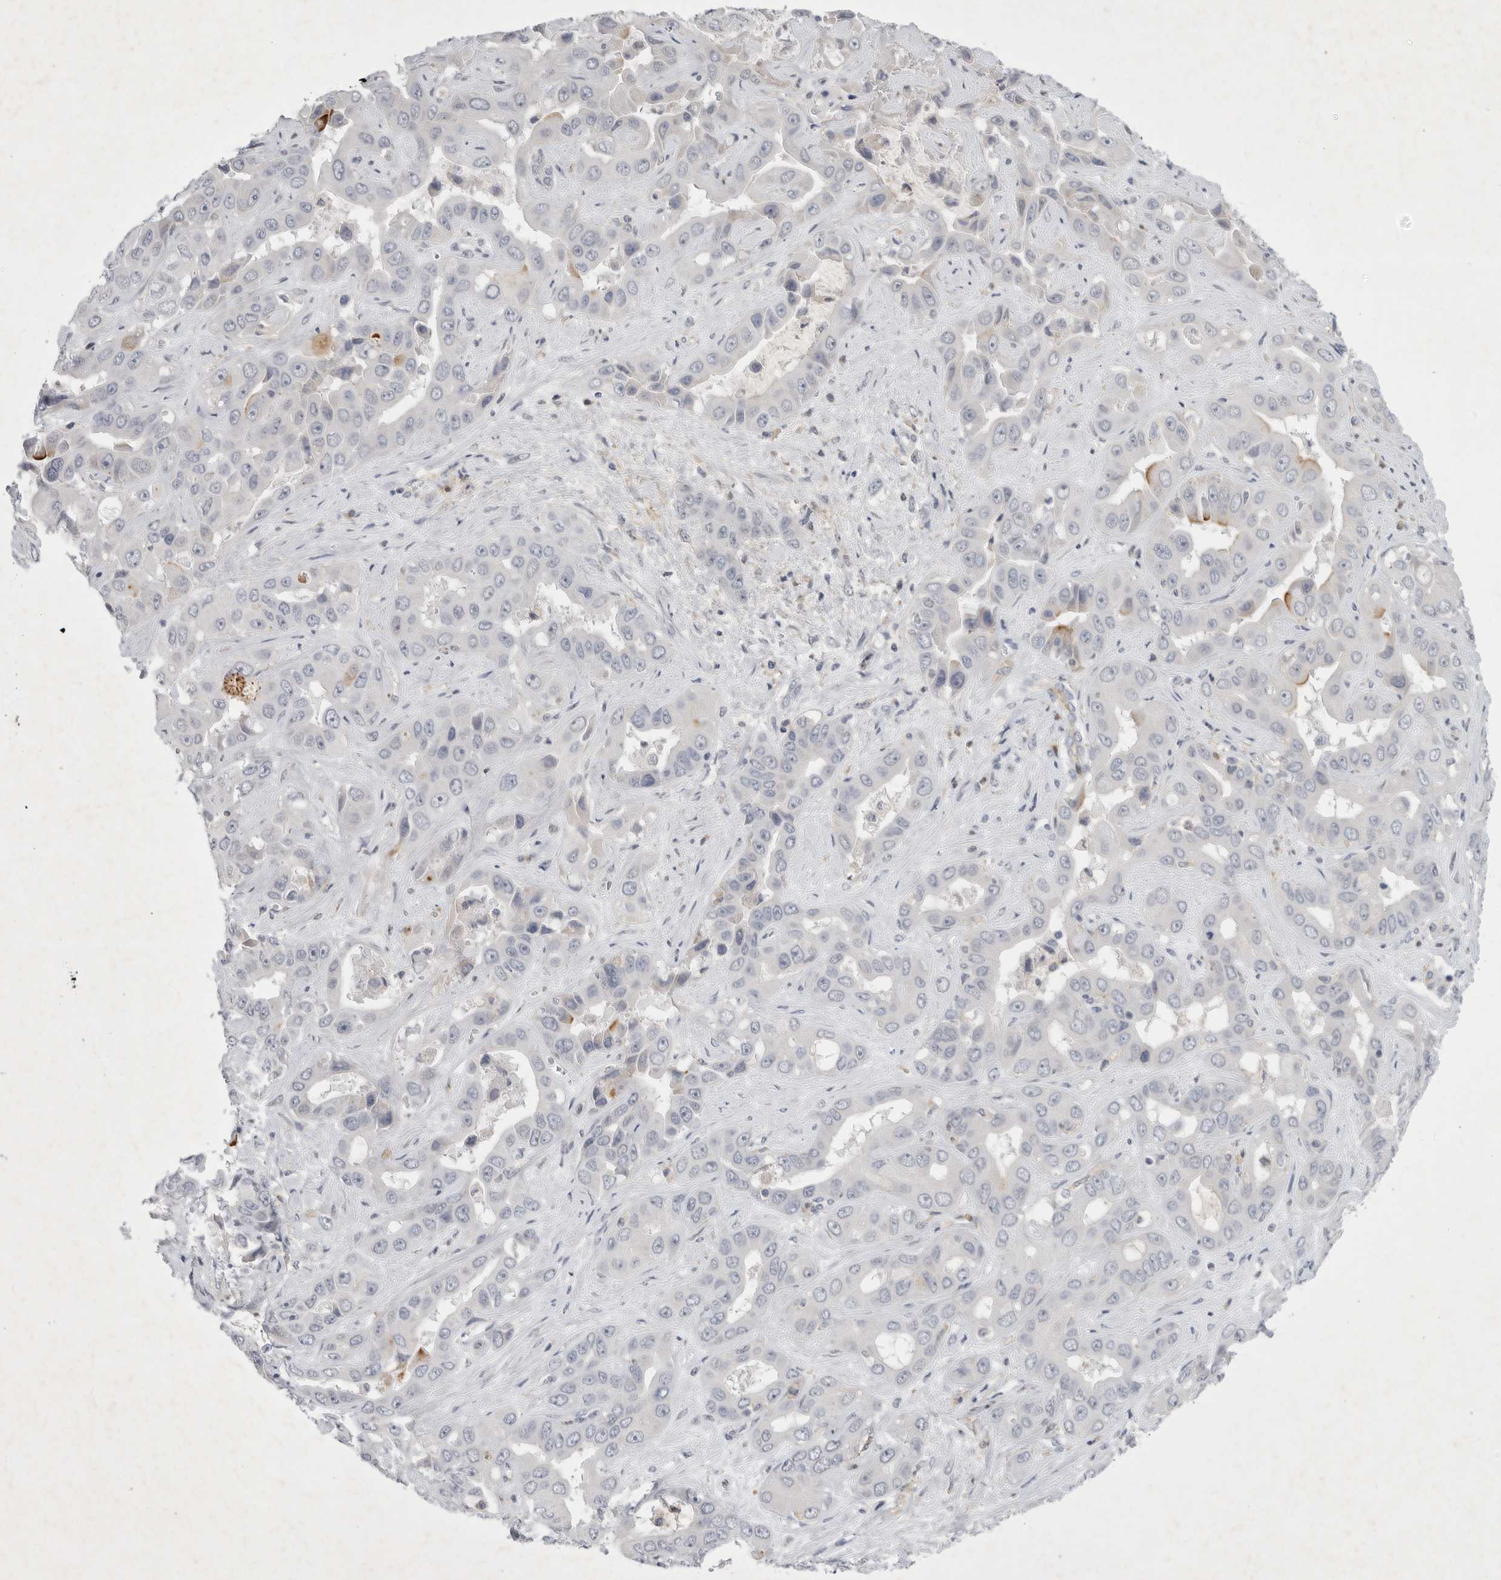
{"staining": {"intensity": "negative", "quantity": "none", "location": "none"}, "tissue": "liver cancer", "cell_type": "Tumor cells", "image_type": "cancer", "snomed": [{"axis": "morphology", "description": "Cholangiocarcinoma"}, {"axis": "topography", "description": "Liver"}], "caption": "An IHC micrograph of liver cancer (cholangiocarcinoma) is shown. There is no staining in tumor cells of liver cancer (cholangiocarcinoma).", "gene": "SIGLEC10", "patient": {"sex": "female", "age": 52}}